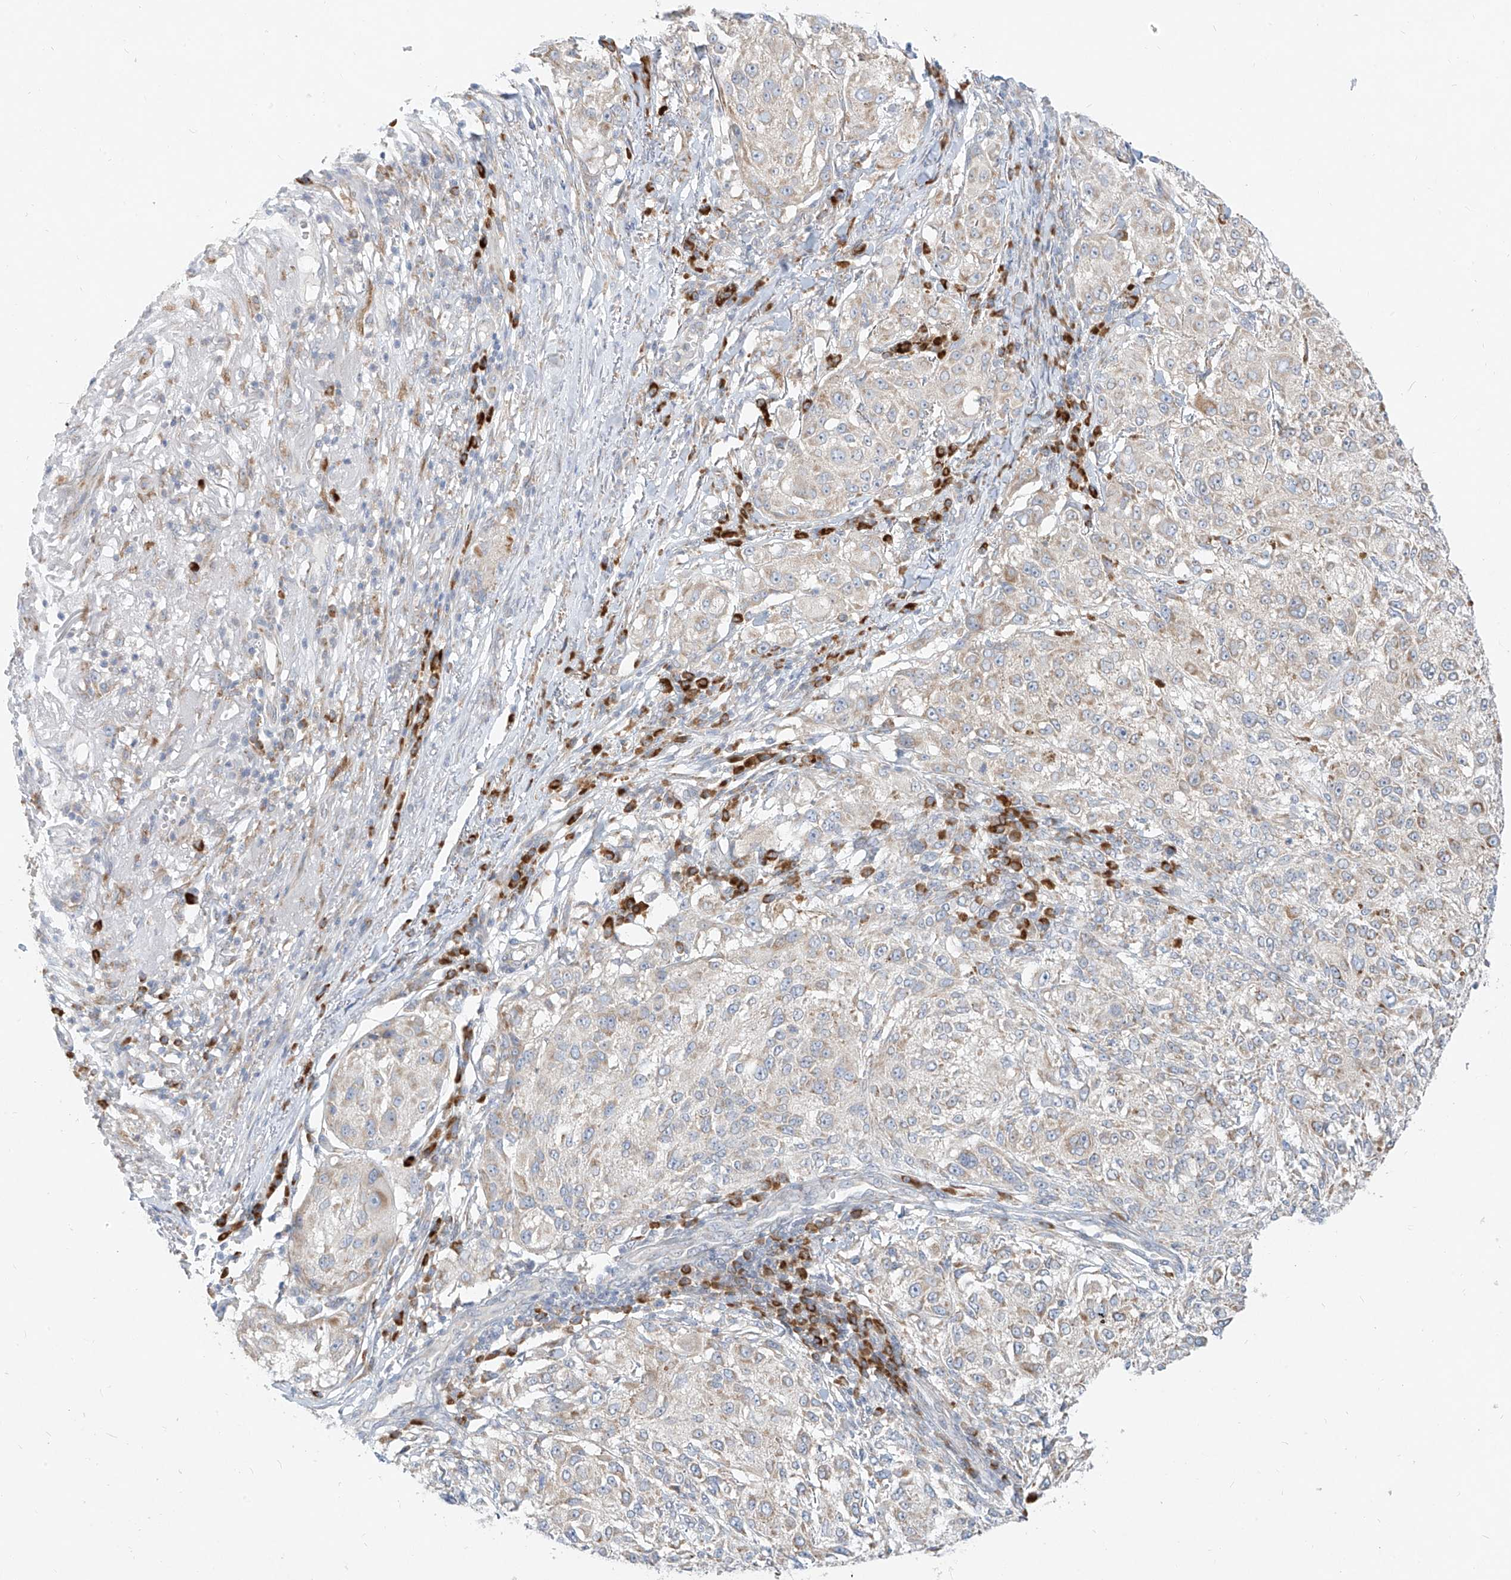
{"staining": {"intensity": "weak", "quantity": "25%-75%", "location": "cytoplasmic/membranous"}, "tissue": "melanoma", "cell_type": "Tumor cells", "image_type": "cancer", "snomed": [{"axis": "morphology", "description": "Necrosis, NOS"}, {"axis": "morphology", "description": "Malignant melanoma, NOS"}, {"axis": "topography", "description": "Skin"}], "caption": "Immunohistochemistry photomicrograph of neoplastic tissue: human malignant melanoma stained using immunohistochemistry (IHC) shows low levels of weak protein expression localized specifically in the cytoplasmic/membranous of tumor cells, appearing as a cytoplasmic/membranous brown color.", "gene": "STT3A", "patient": {"sex": "female", "age": 87}}